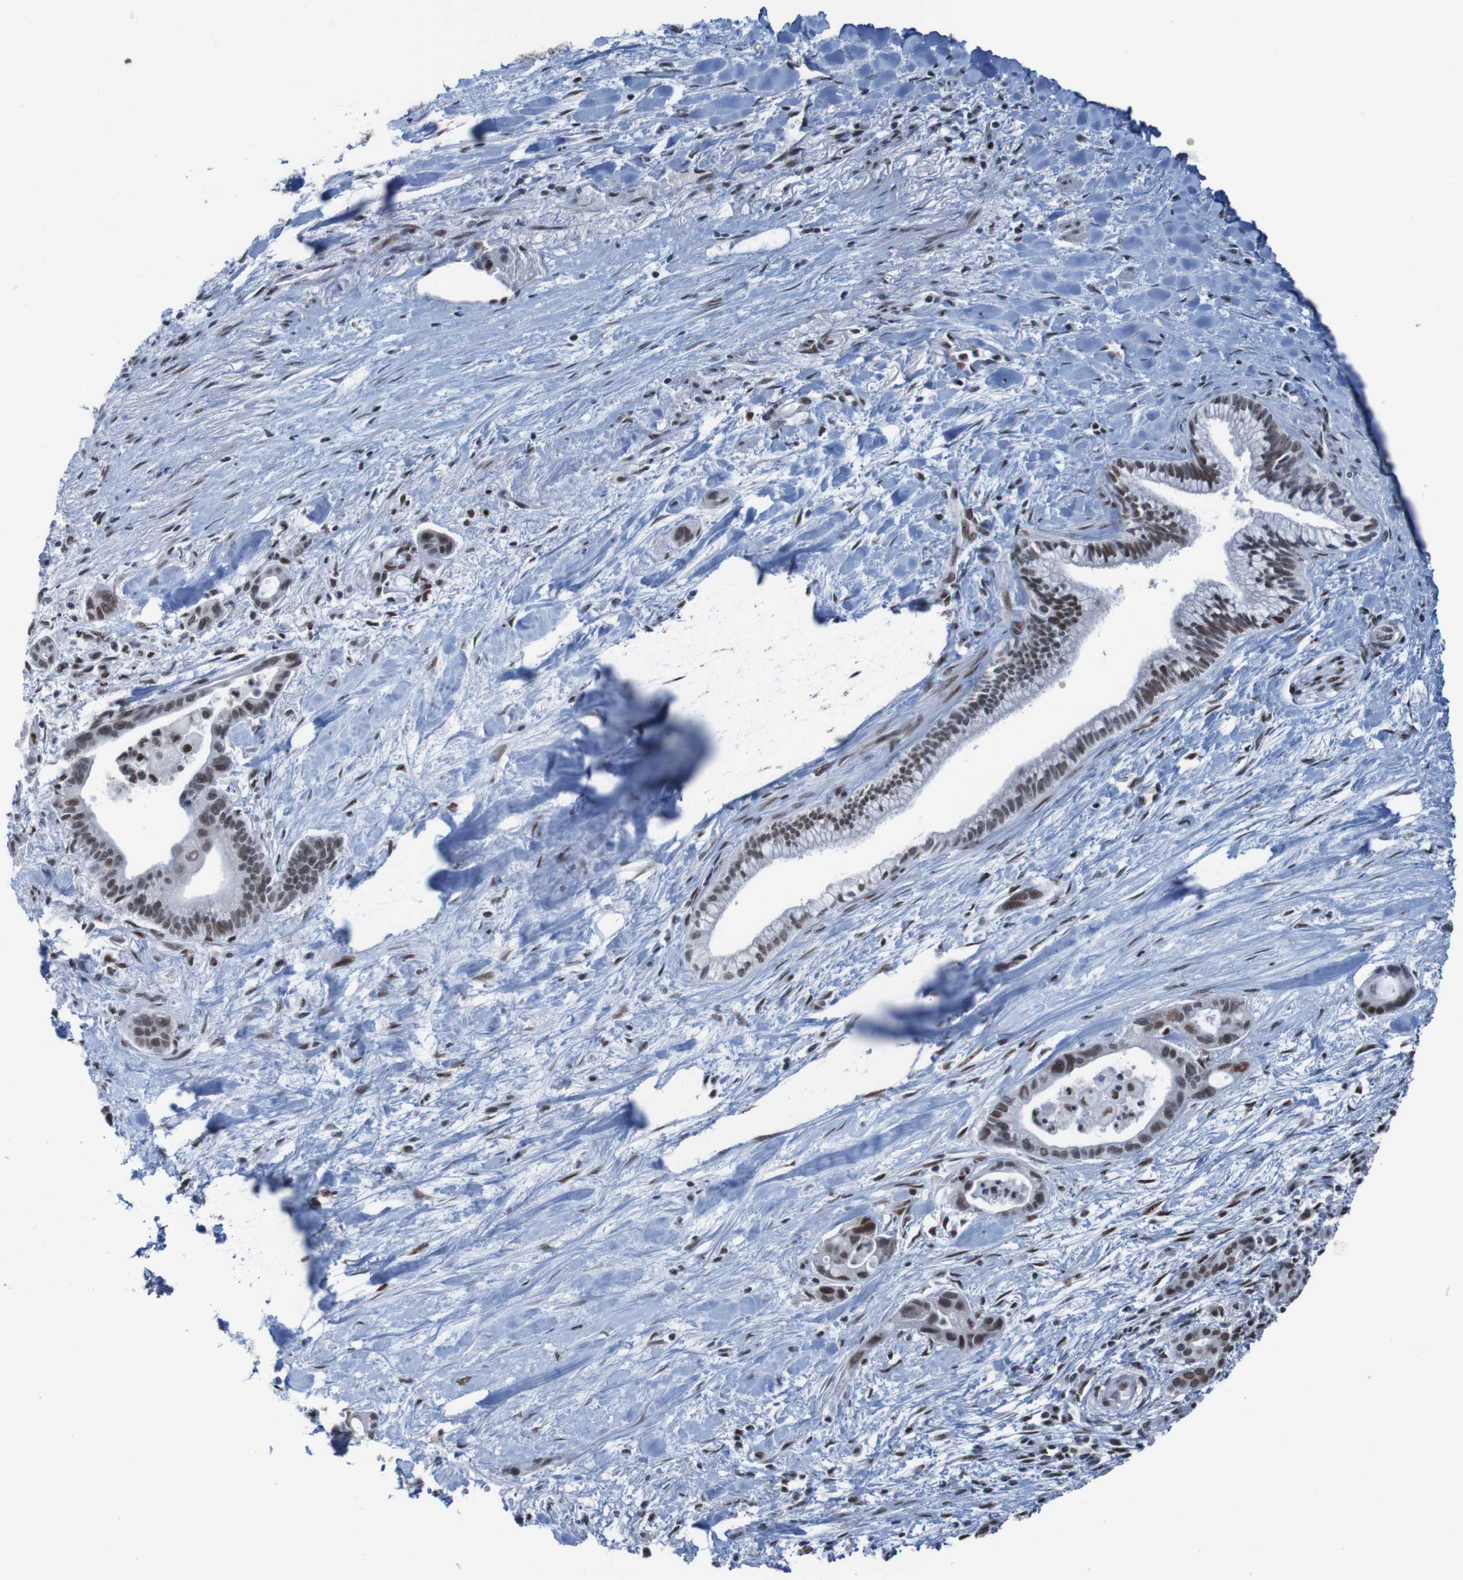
{"staining": {"intensity": "moderate", "quantity": "25%-75%", "location": "nuclear"}, "tissue": "pancreatic cancer", "cell_type": "Tumor cells", "image_type": "cancer", "snomed": [{"axis": "morphology", "description": "Adenocarcinoma, NOS"}, {"axis": "topography", "description": "Pancreas"}], "caption": "Immunohistochemistry (IHC) of human adenocarcinoma (pancreatic) demonstrates medium levels of moderate nuclear staining in about 25%-75% of tumor cells.", "gene": "PHF2", "patient": {"sex": "male", "age": 70}}